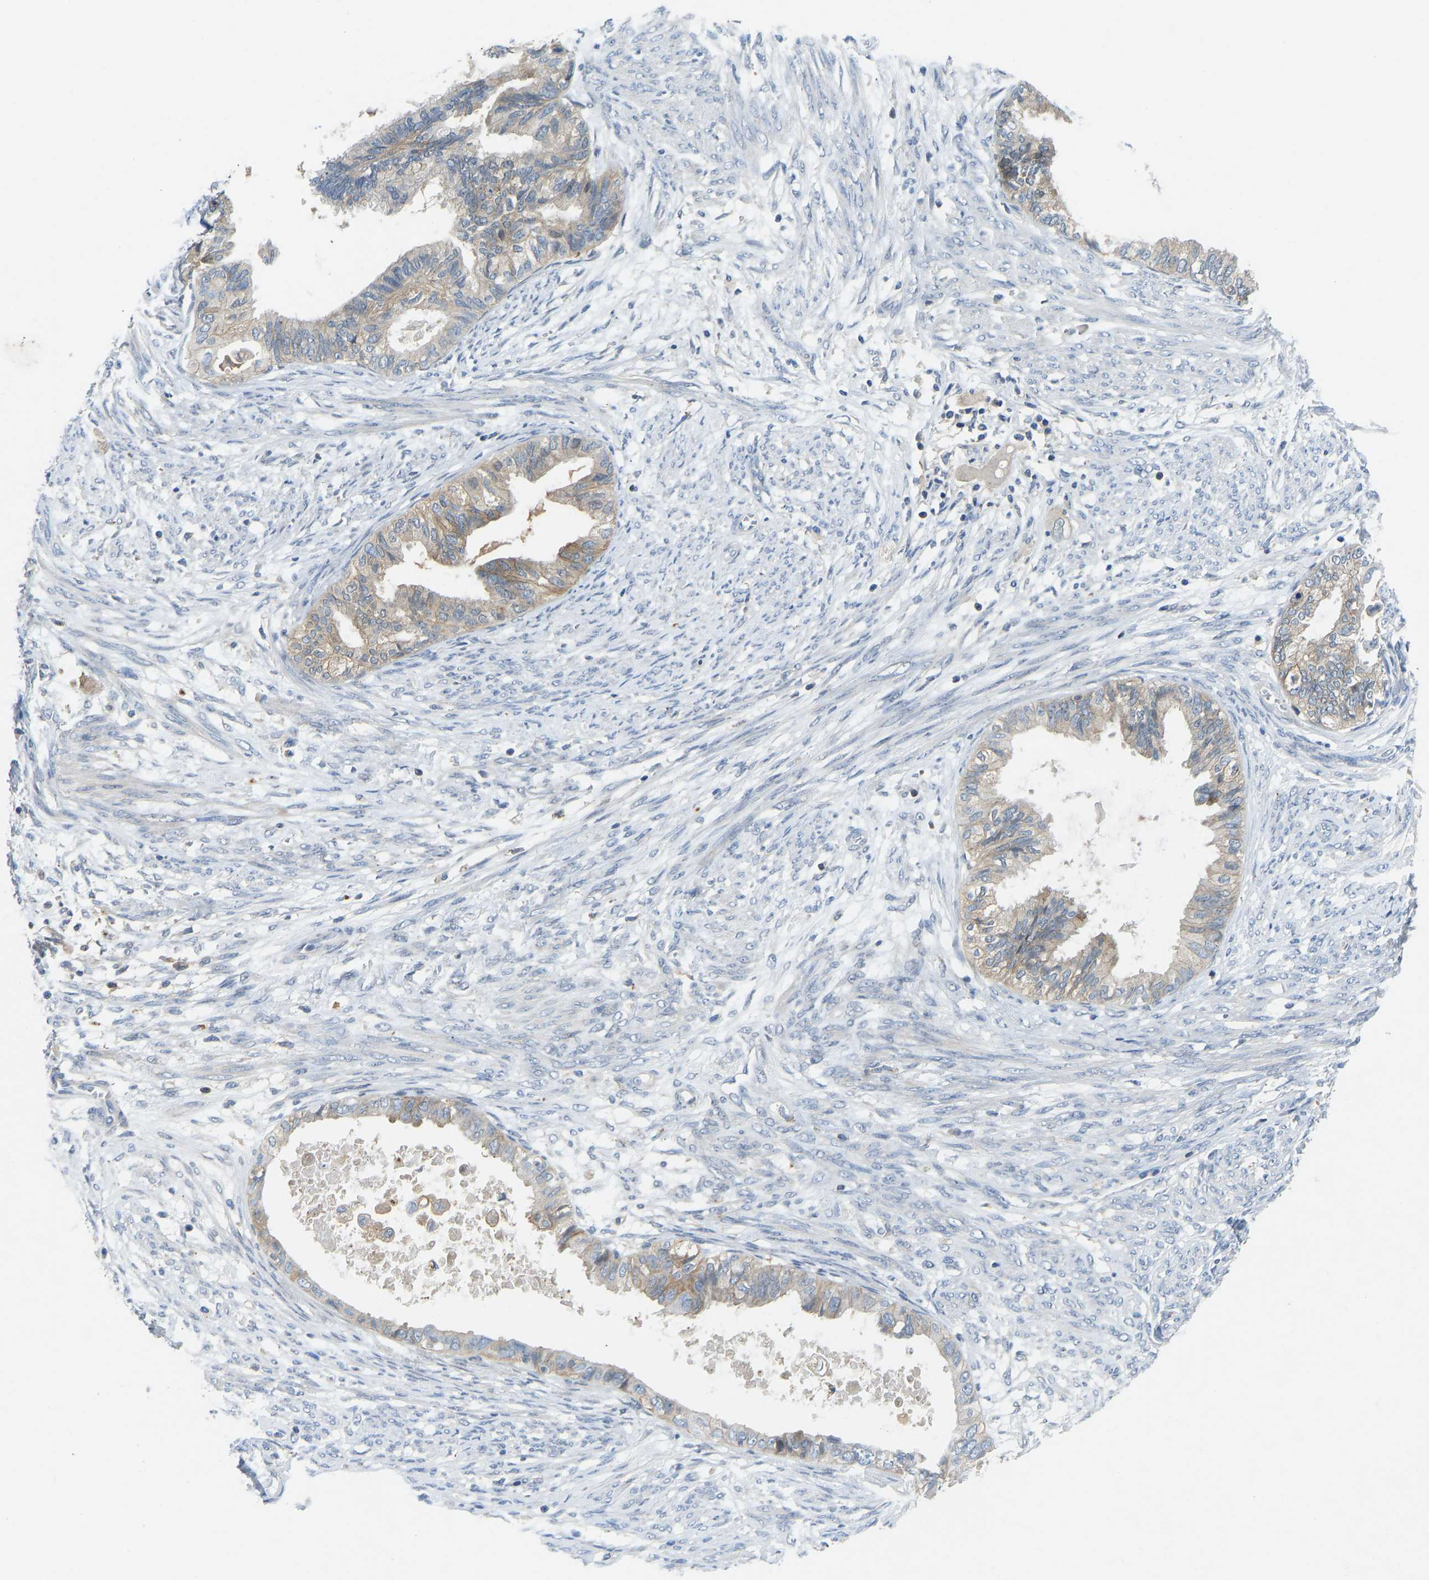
{"staining": {"intensity": "weak", "quantity": "25%-75%", "location": "cytoplasmic/membranous"}, "tissue": "cervical cancer", "cell_type": "Tumor cells", "image_type": "cancer", "snomed": [{"axis": "morphology", "description": "Normal tissue, NOS"}, {"axis": "morphology", "description": "Adenocarcinoma, NOS"}, {"axis": "topography", "description": "Cervix"}, {"axis": "topography", "description": "Endometrium"}], "caption": "A high-resolution photomicrograph shows IHC staining of cervical cancer, which displays weak cytoplasmic/membranous staining in approximately 25%-75% of tumor cells. Immunohistochemistry (ihc) stains the protein in brown and the nuclei are stained blue.", "gene": "NDRG3", "patient": {"sex": "female", "age": 86}}